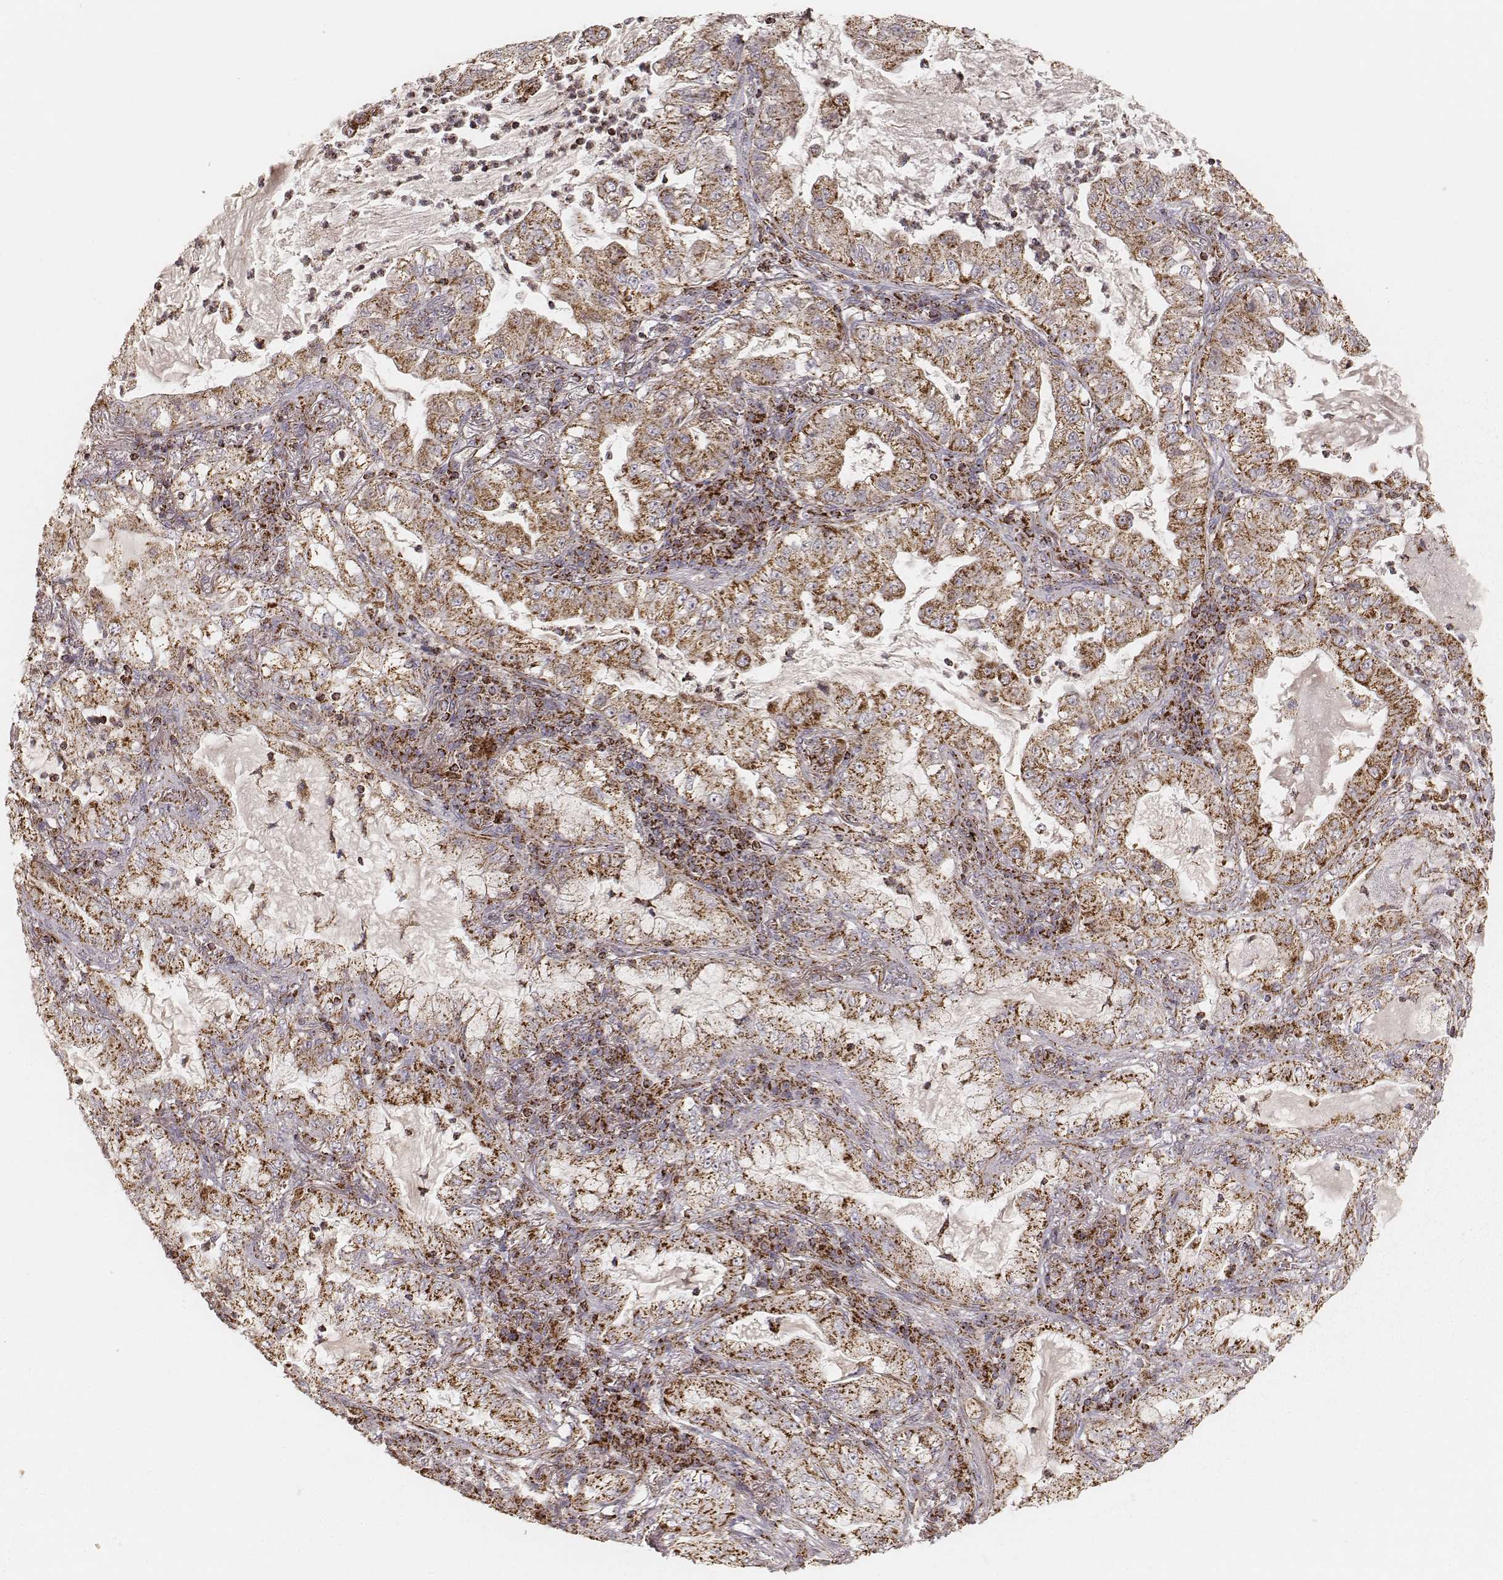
{"staining": {"intensity": "moderate", "quantity": ">75%", "location": "cytoplasmic/membranous"}, "tissue": "lung cancer", "cell_type": "Tumor cells", "image_type": "cancer", "snomed": [{"axis": "morphology", "description": "Adenocarcinoma, NOS"}, {"axis": "topography", "description": "Lung"}], "caption": "Protein staining of adenocarcinoma (lung) tissue shows moderate cytoplasmic/membranous positivity in about >75% of tumor cells.", "gene": "CS", "patient": {"sex": "female", "age": 73}}